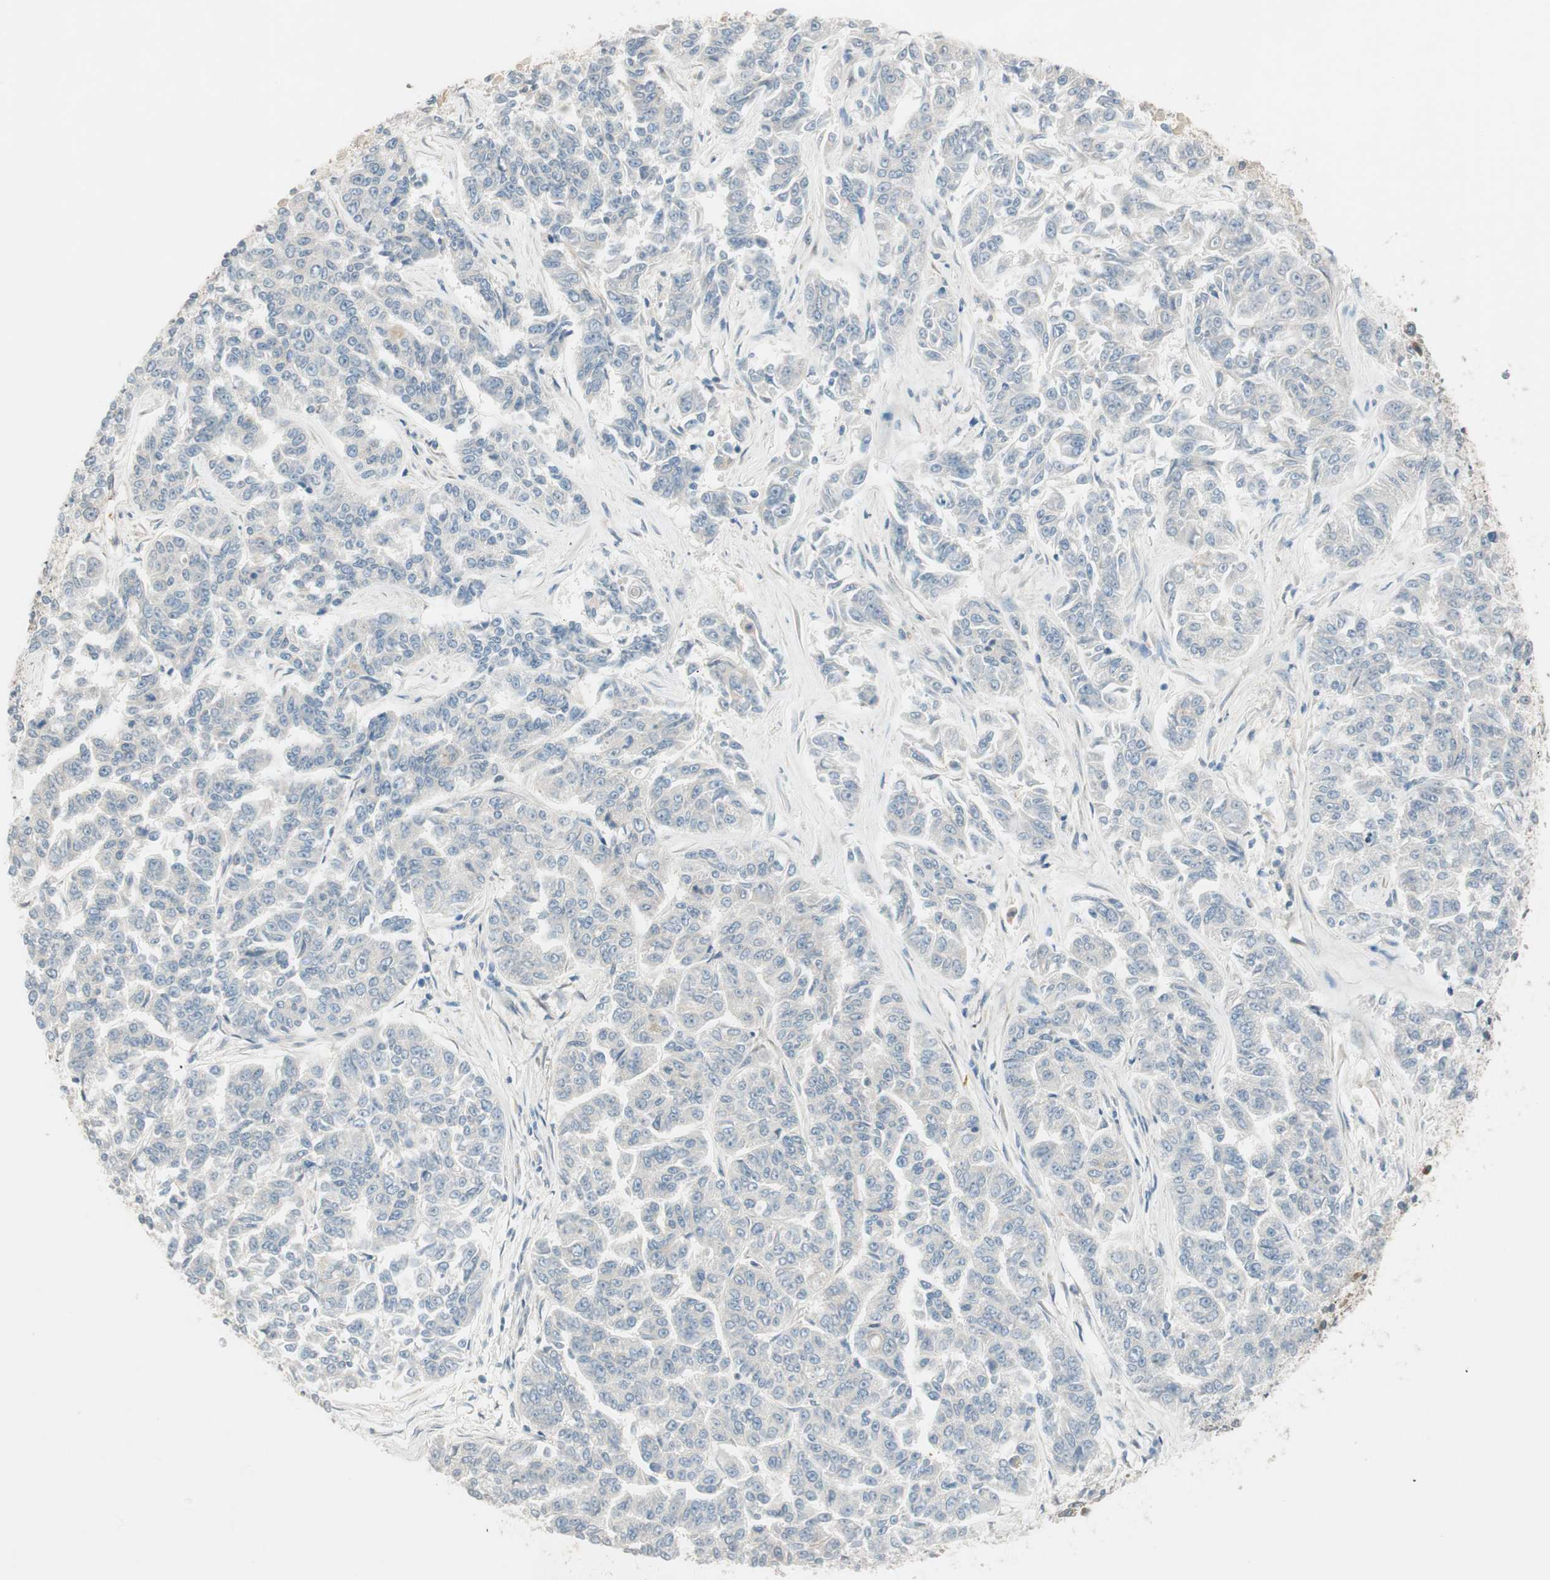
{"staining": {"intensity": "negative", "quantity": "none", "location": "none"}, "tissue": "lung cancer", "cell_type": "Tumor cells", "image_type": "cancer", "snomed": [{"axis": "morphology", "description": "Adenocarcinoma, NOS"}, {"axis": "topography", "description": "Lung"}], "caption": "Photomicrograph shows no significant protein positivity in tumor cells of adenocarcinoma (lung).", "gene": "CGRRF1", "patient": {"sex": "male", "age": 84}}